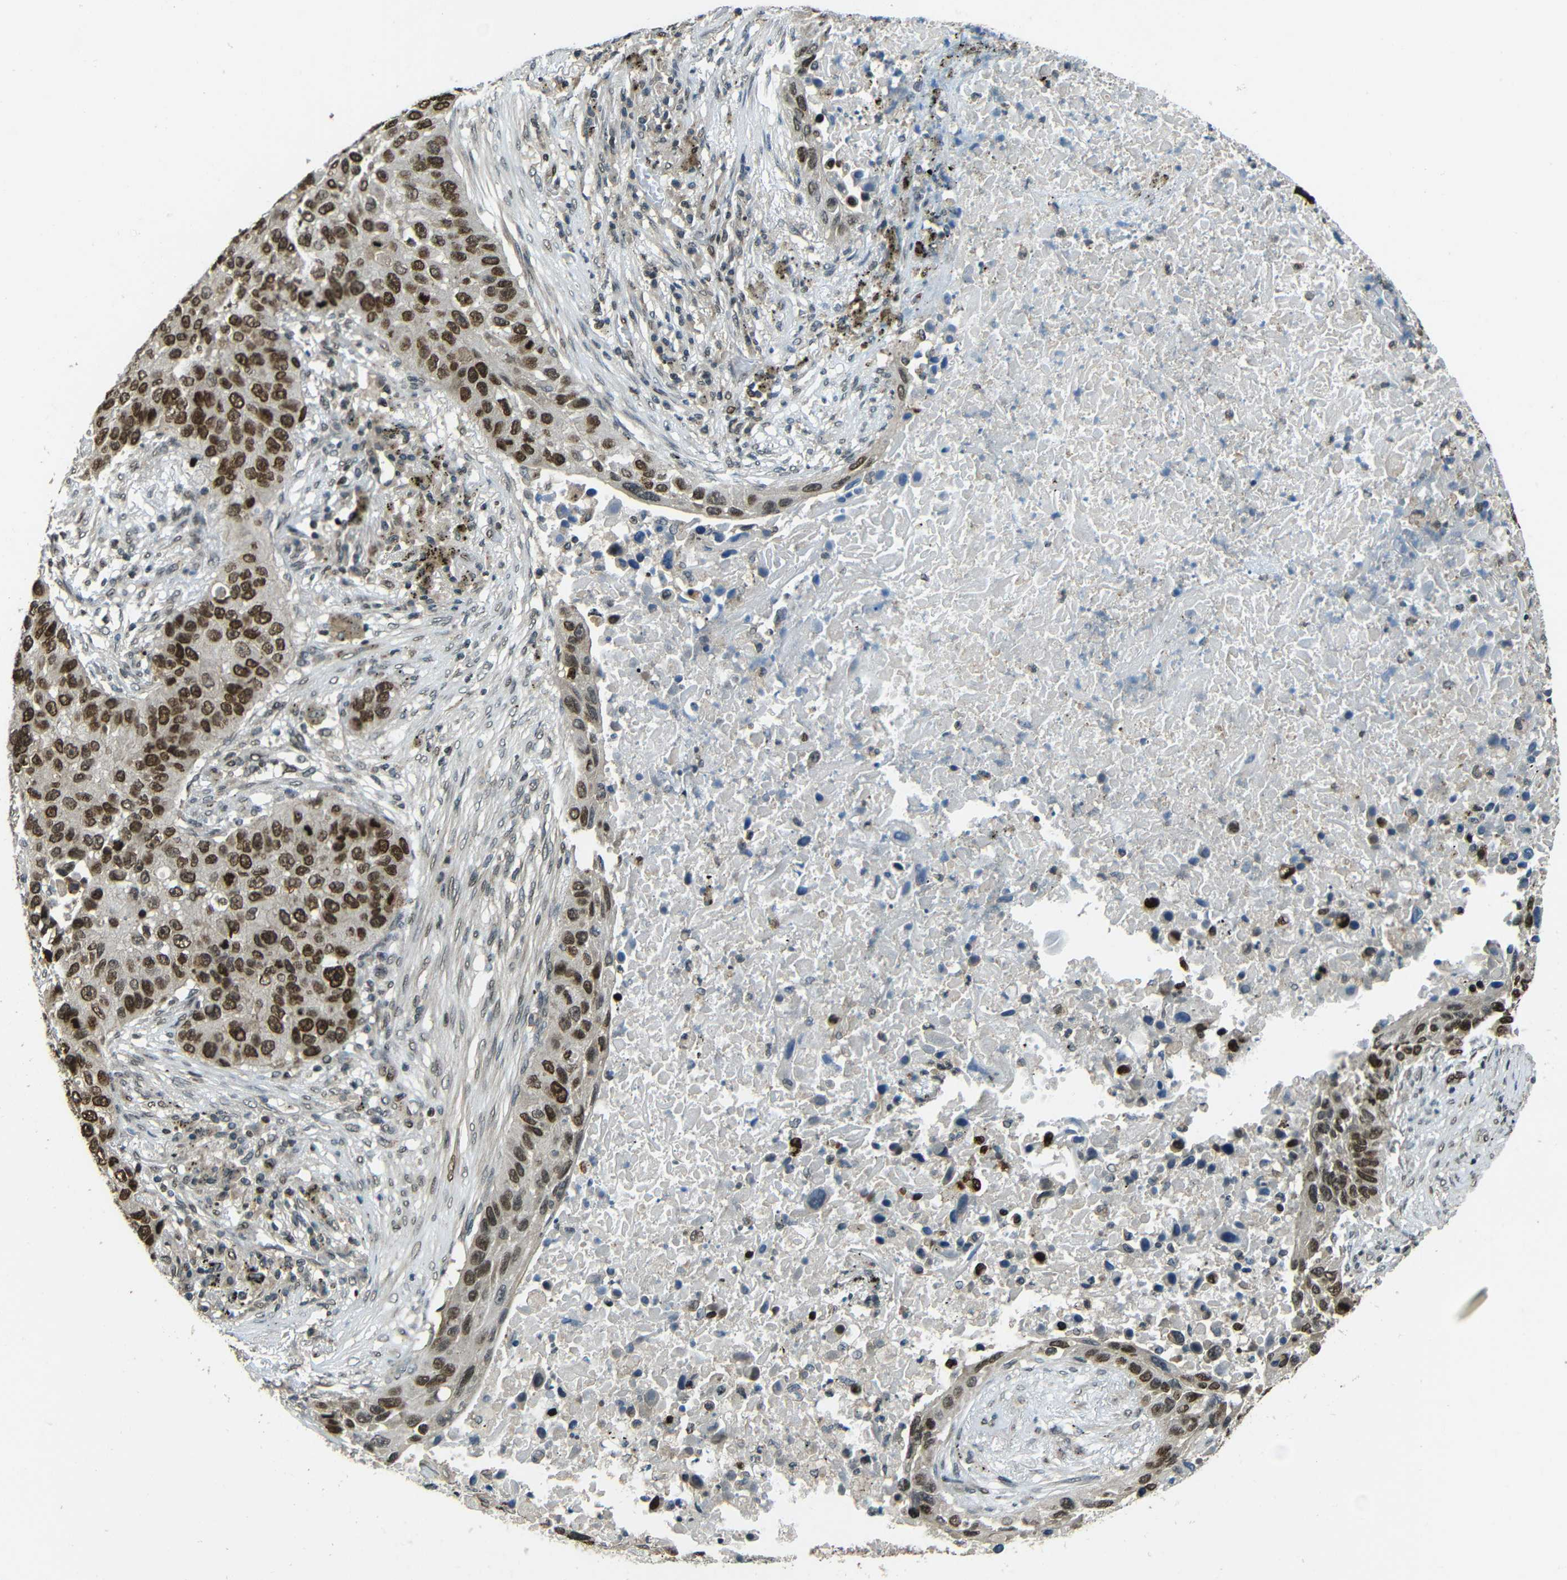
{"staining": {"intensity": "strong", "quantity": ">75%", "location": "nuclear"}, "tissue": "lung cancer", "cell_type": "Tumor cells", "image_type": "cancer", "snomed": [{"axis": "morphology", "description": "Squamous cell carcinoma, NOS"}, {"axis": "topography", "description": "Lung"}], "caption": "DAB immunohistochemical staining of lung cancer reveals strong nuclear protein expression in approximately >75% of tumor cells. Nuclei are stained in blue.", "gene": "PSIP1", "patient": {"sex": "male", "age": 57}}